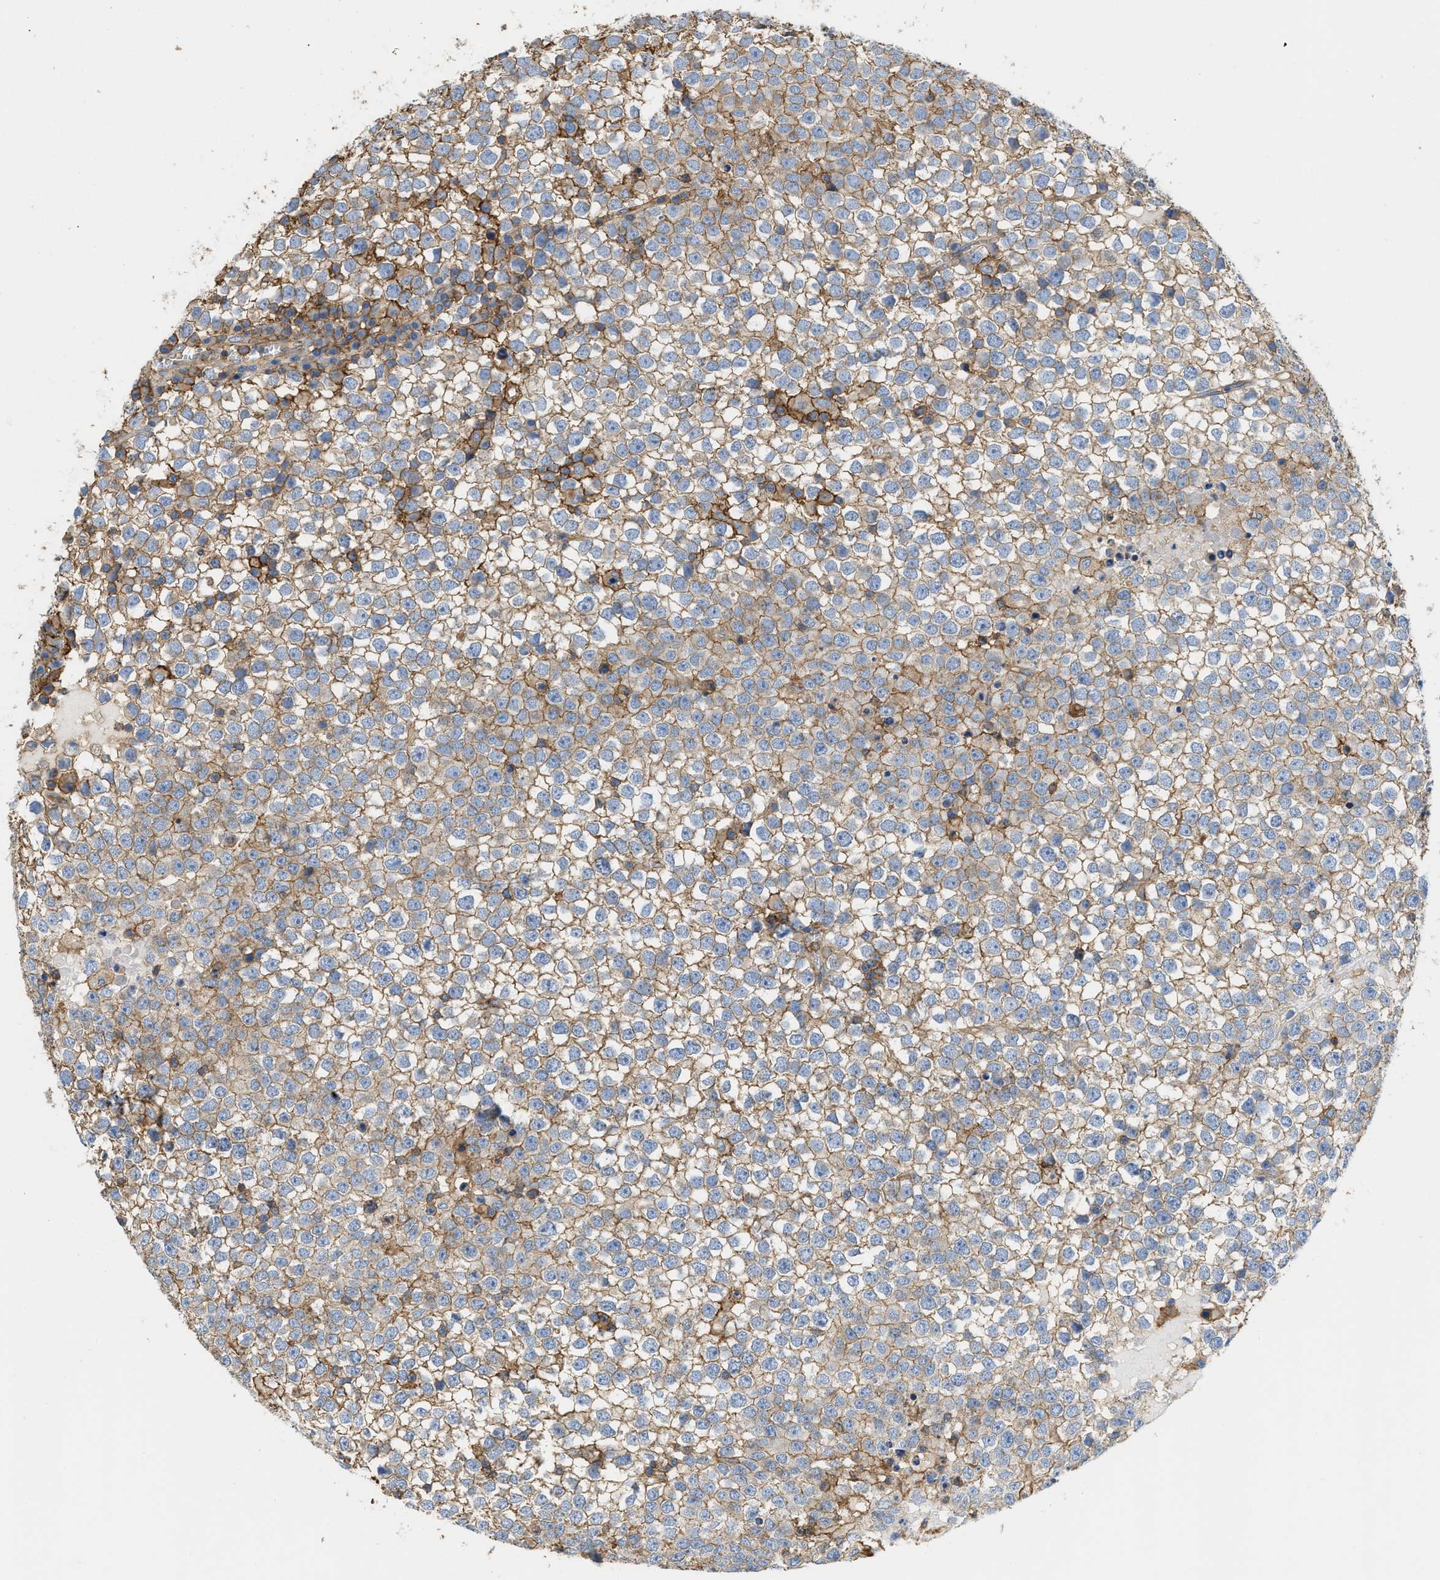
{"staining": {"intensity": "moderate", "quantity": ">75%", "location": "cytoplasmic/membranous"}, "tissue": "testis cancer", "cell_type": "Tumor cells", "image_type": "cancer", "snomed": [{"axis": "morphology", "description": "Seminoma, NOS"}, {"axis": "topography", "description": "Testis"}], "caption": "A photomicrograph of testis seminoma stained for a protein demonstrates moderate cytoplasmic/membranous brown staining in tumor cells.", "gene": "GNB4", "patient": {"sex": "male", "age": 65}}